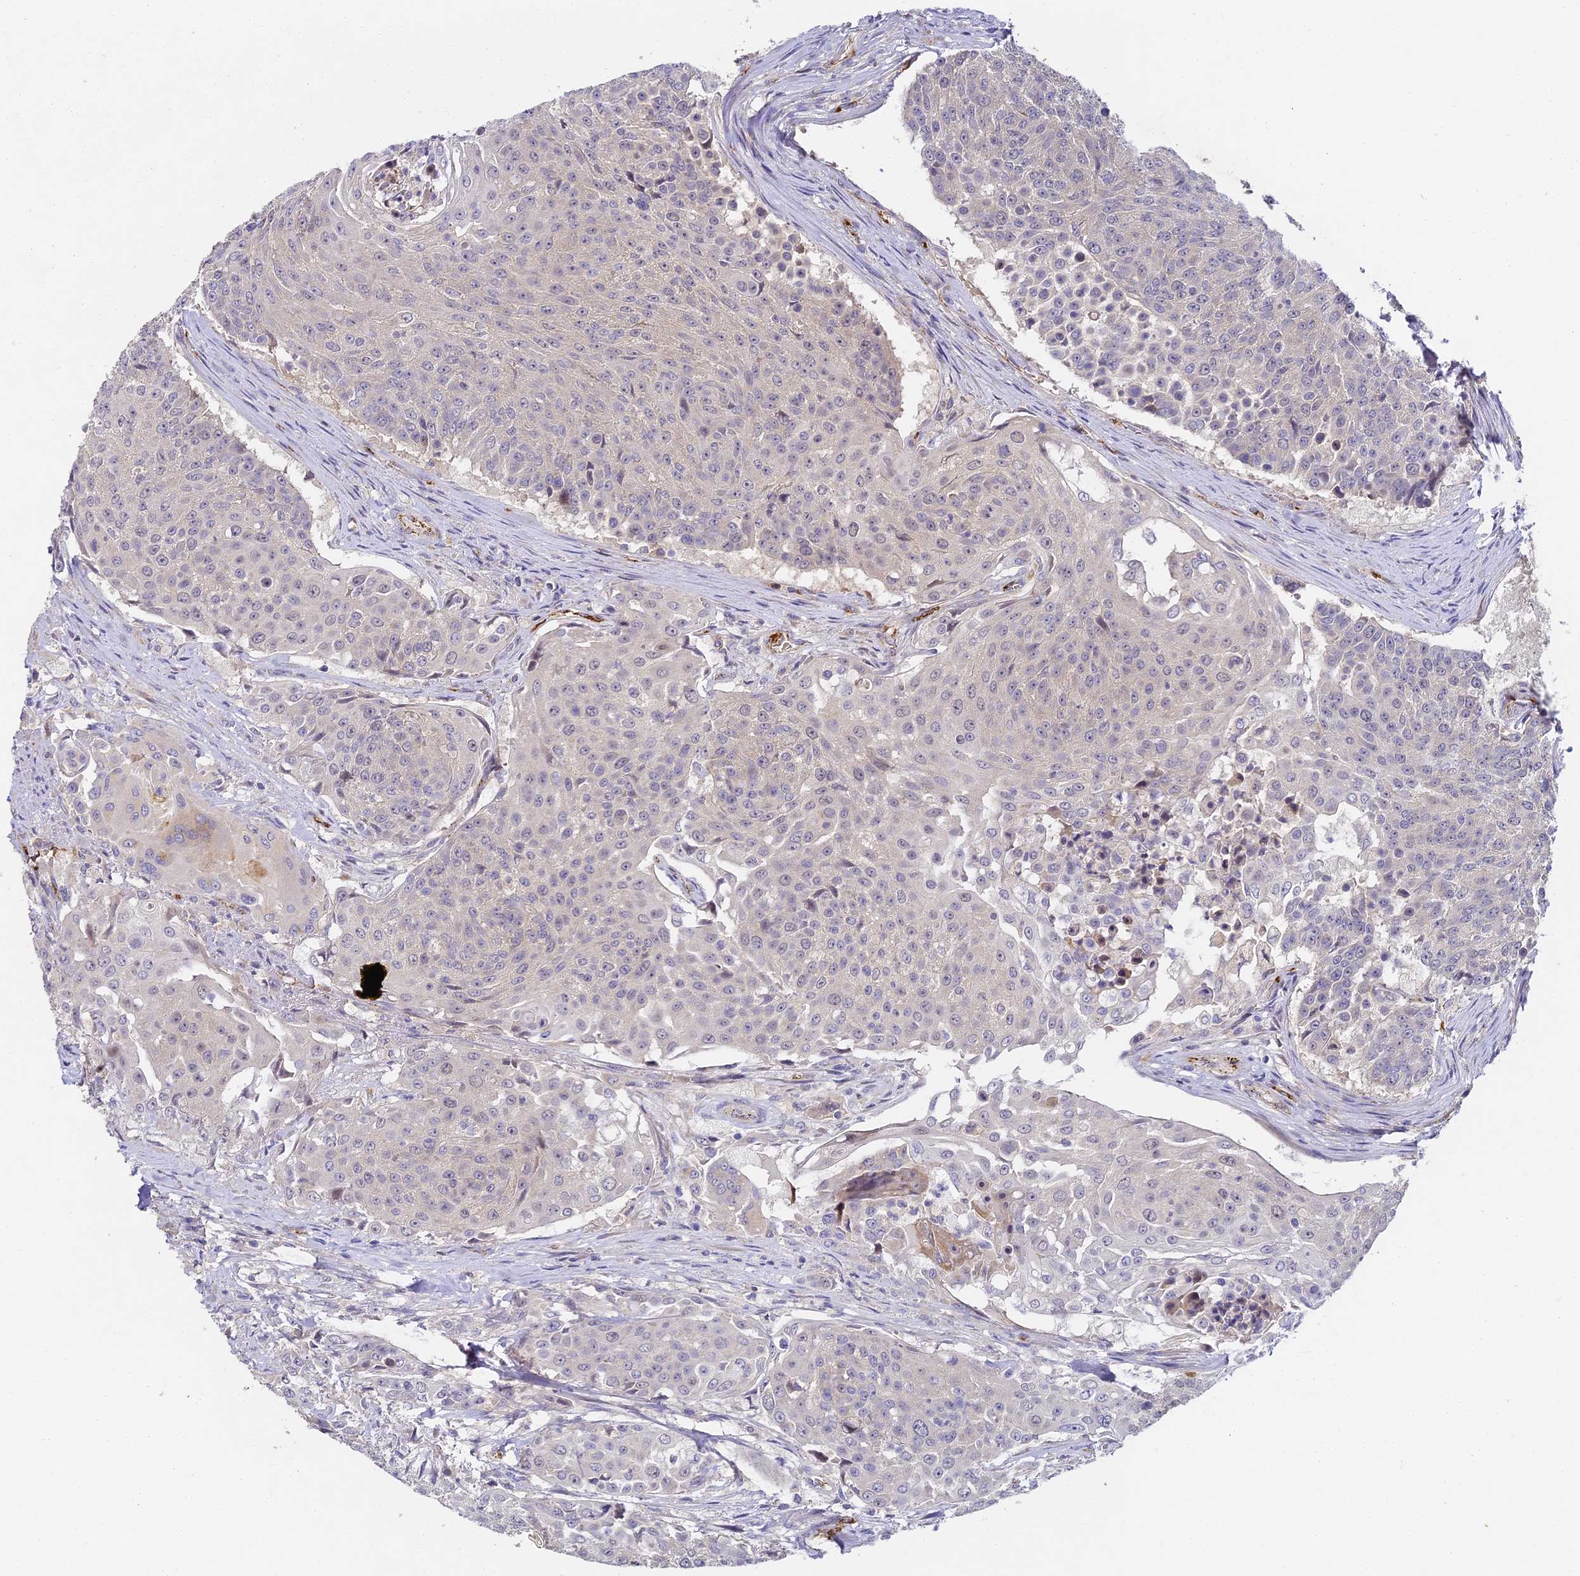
{"staining": {"intensity": "negative", "quantity": "none", "location": "none"}, "tissue": "urothelial cancer", "cell_type": "Tumor cells", "image_type": "cancer", "snomed": [{"axis": "morphology", "description": "Urothelial carcinoma, High grade"}, {"axis": "topography", "description": "Urinary bladder"}], "caption": "An image of urothelial carcinoma (high-grade) stained for a protein shows no brown staining in tumor cells.", "gene": "DNAAF10", "patient": {"sex": "female", "age": 63}}